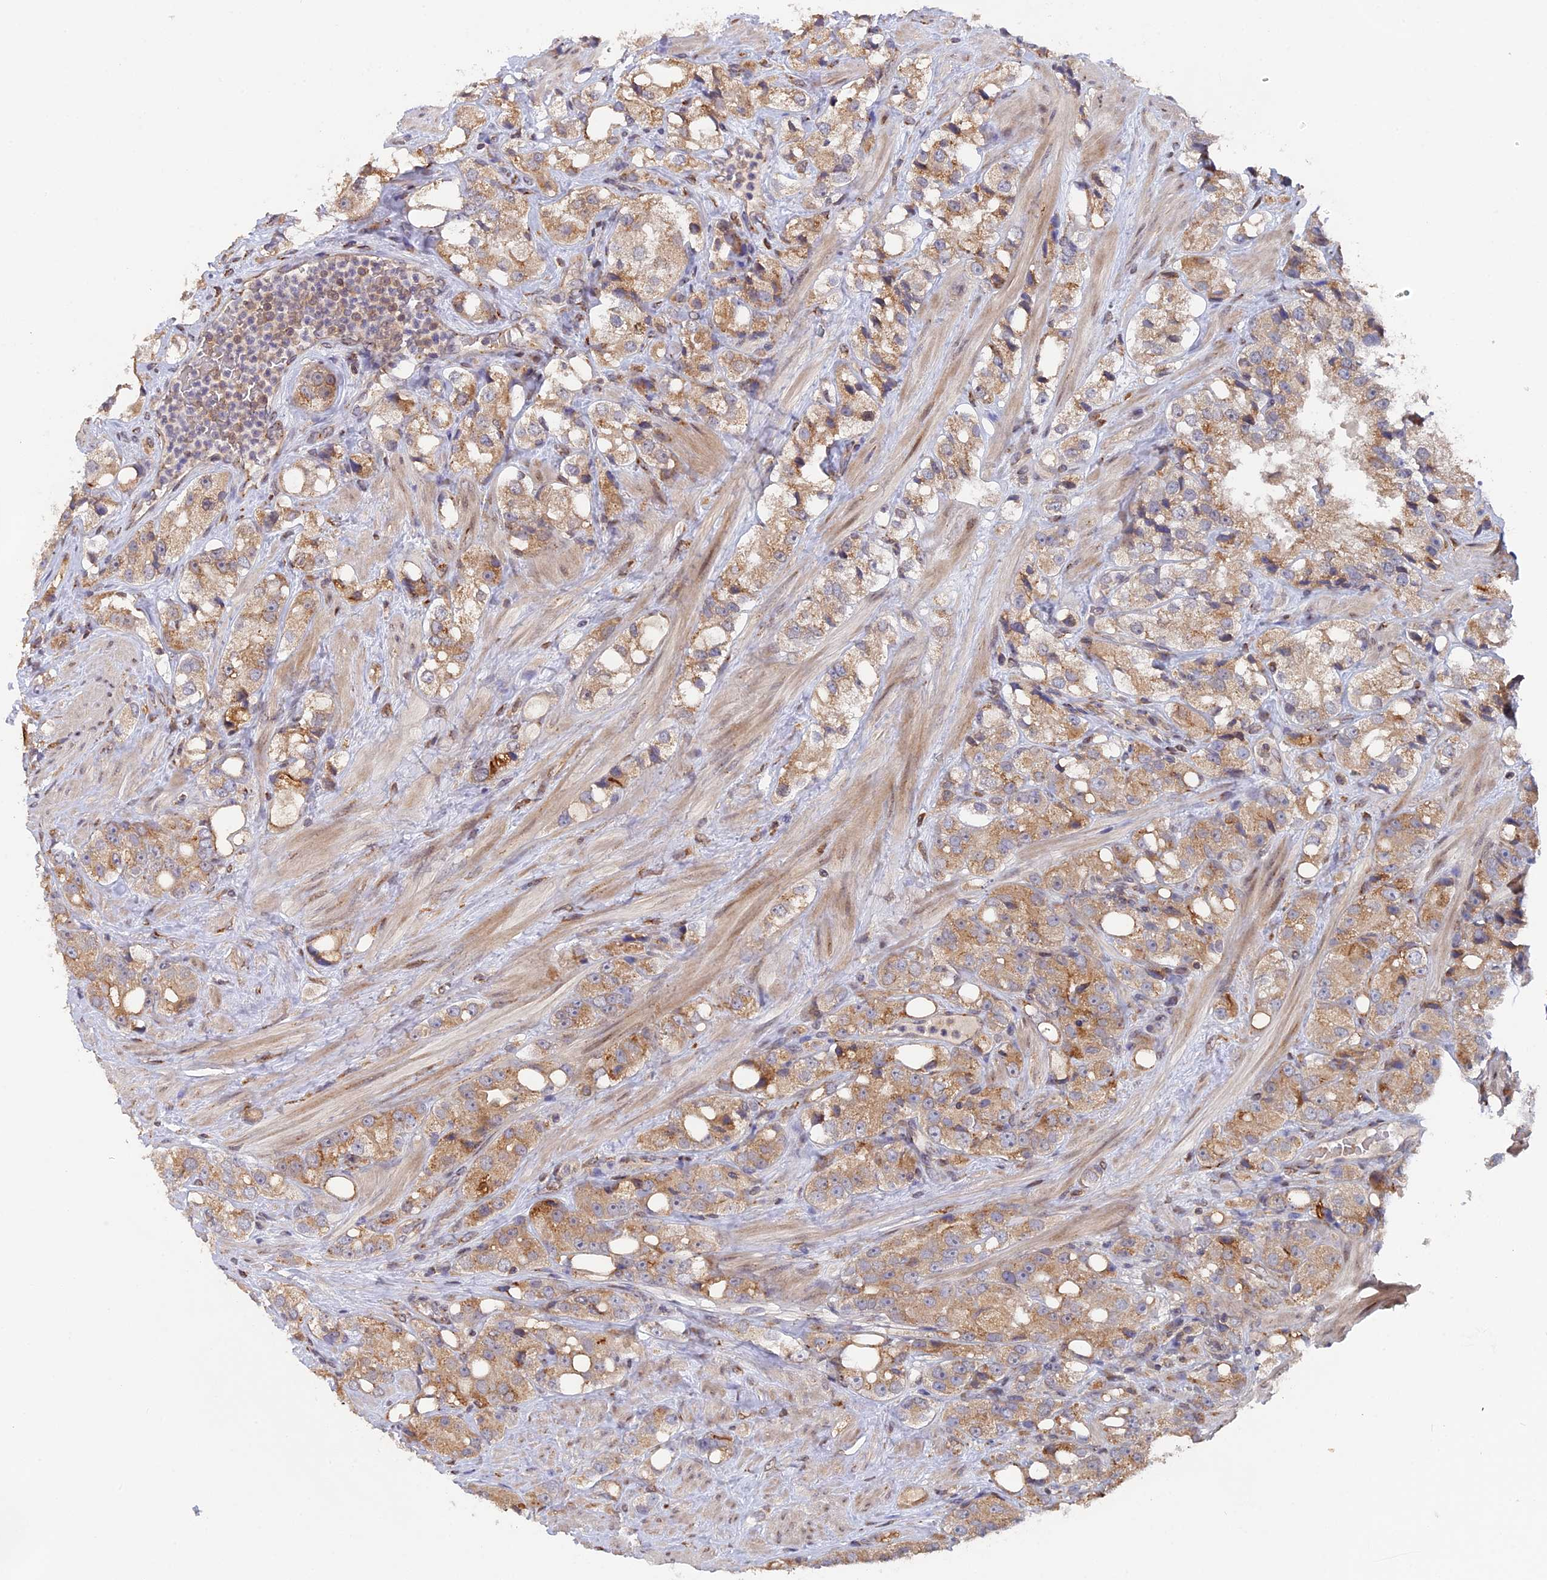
{"staining": {"intensity": "moderate", "quantity": "25%-75%", "location": "cytoplasmic/membranous"}, "tissue": "prostate cancer", "cell_type": "Tumor cells", "image_type": "cancer", "snomed": [{"axis": "morphology", "description": "Adenocarcinoma, NOS"}, {"axis": "topography", "description": "Prostate"}], "caption": "The photomicrograph shows staining of prostate adenocarcinoma, revealing moderate cytoplasmic/membranous protein expression (brown color) within tumor cells. (DAB IHC, brown staining for protein, blue staining for nuclei).", "gene": "SNX17", "patient": {"sex": "male", "age": 79}}